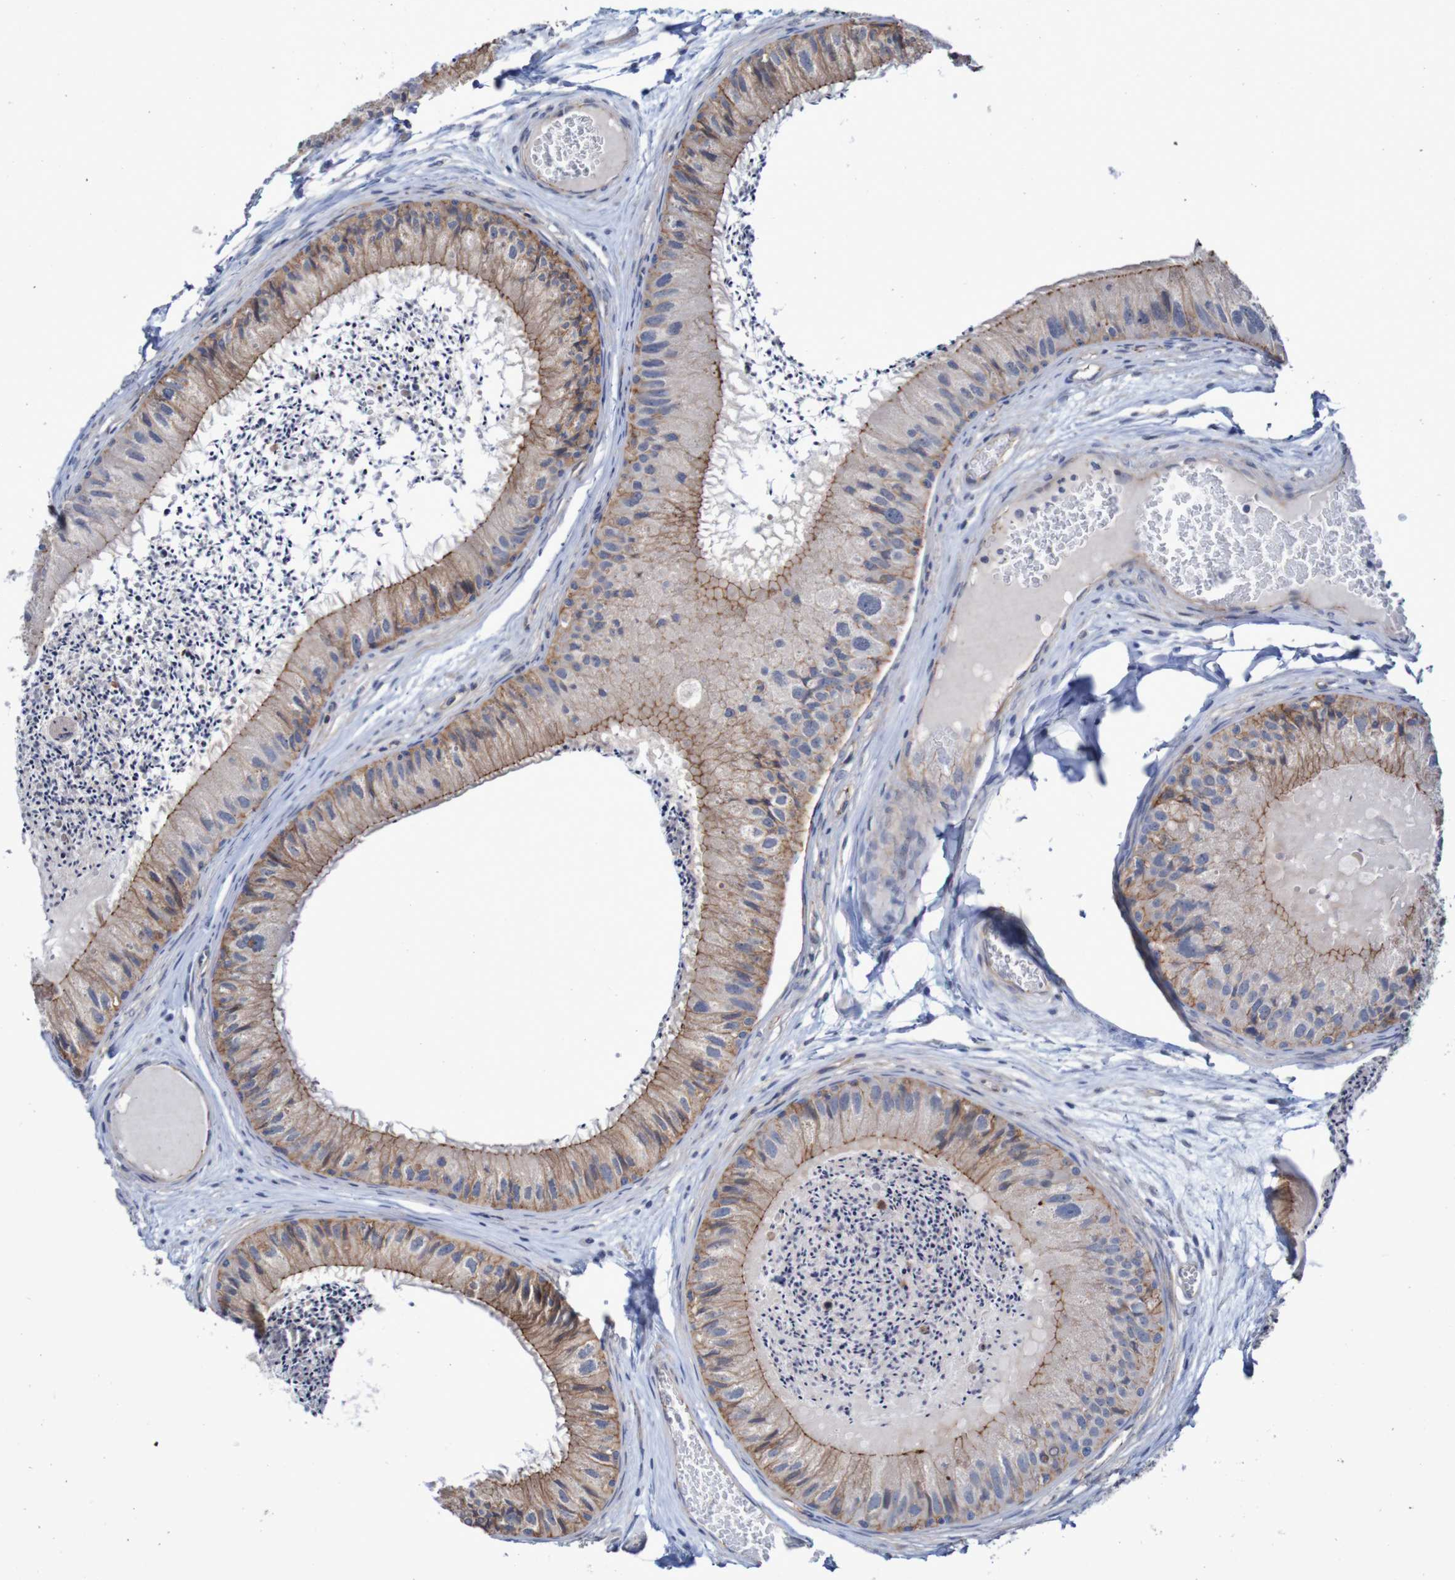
{"staining": {"intensity": "moderate", "quantity": ">75%", "location": "cytoplasmic/membranous"}, "tissue": "epididymis", "cell_type": "Glandular cells", "image_type": "normal", "snomed": [{"axis": "morphology", "description": "Normal tissue, NOS"}, {"axis": "topography", "description": "Epididymis"}], "caption": "Immunohistochemistry staining of unremarkable epididymis, which shows medium levels of moderate cytoplasmic/membranous expression in approximately >75% of glandular cells indicating moderate cytoplasmic/membranous protein expression. The staining was performed using DAB (brown) for protein detection and nuclei were counterstained in hematoxylin (blue).", "gene": "NECTIN2", "patient": {"sex": "male", "age": 31}}